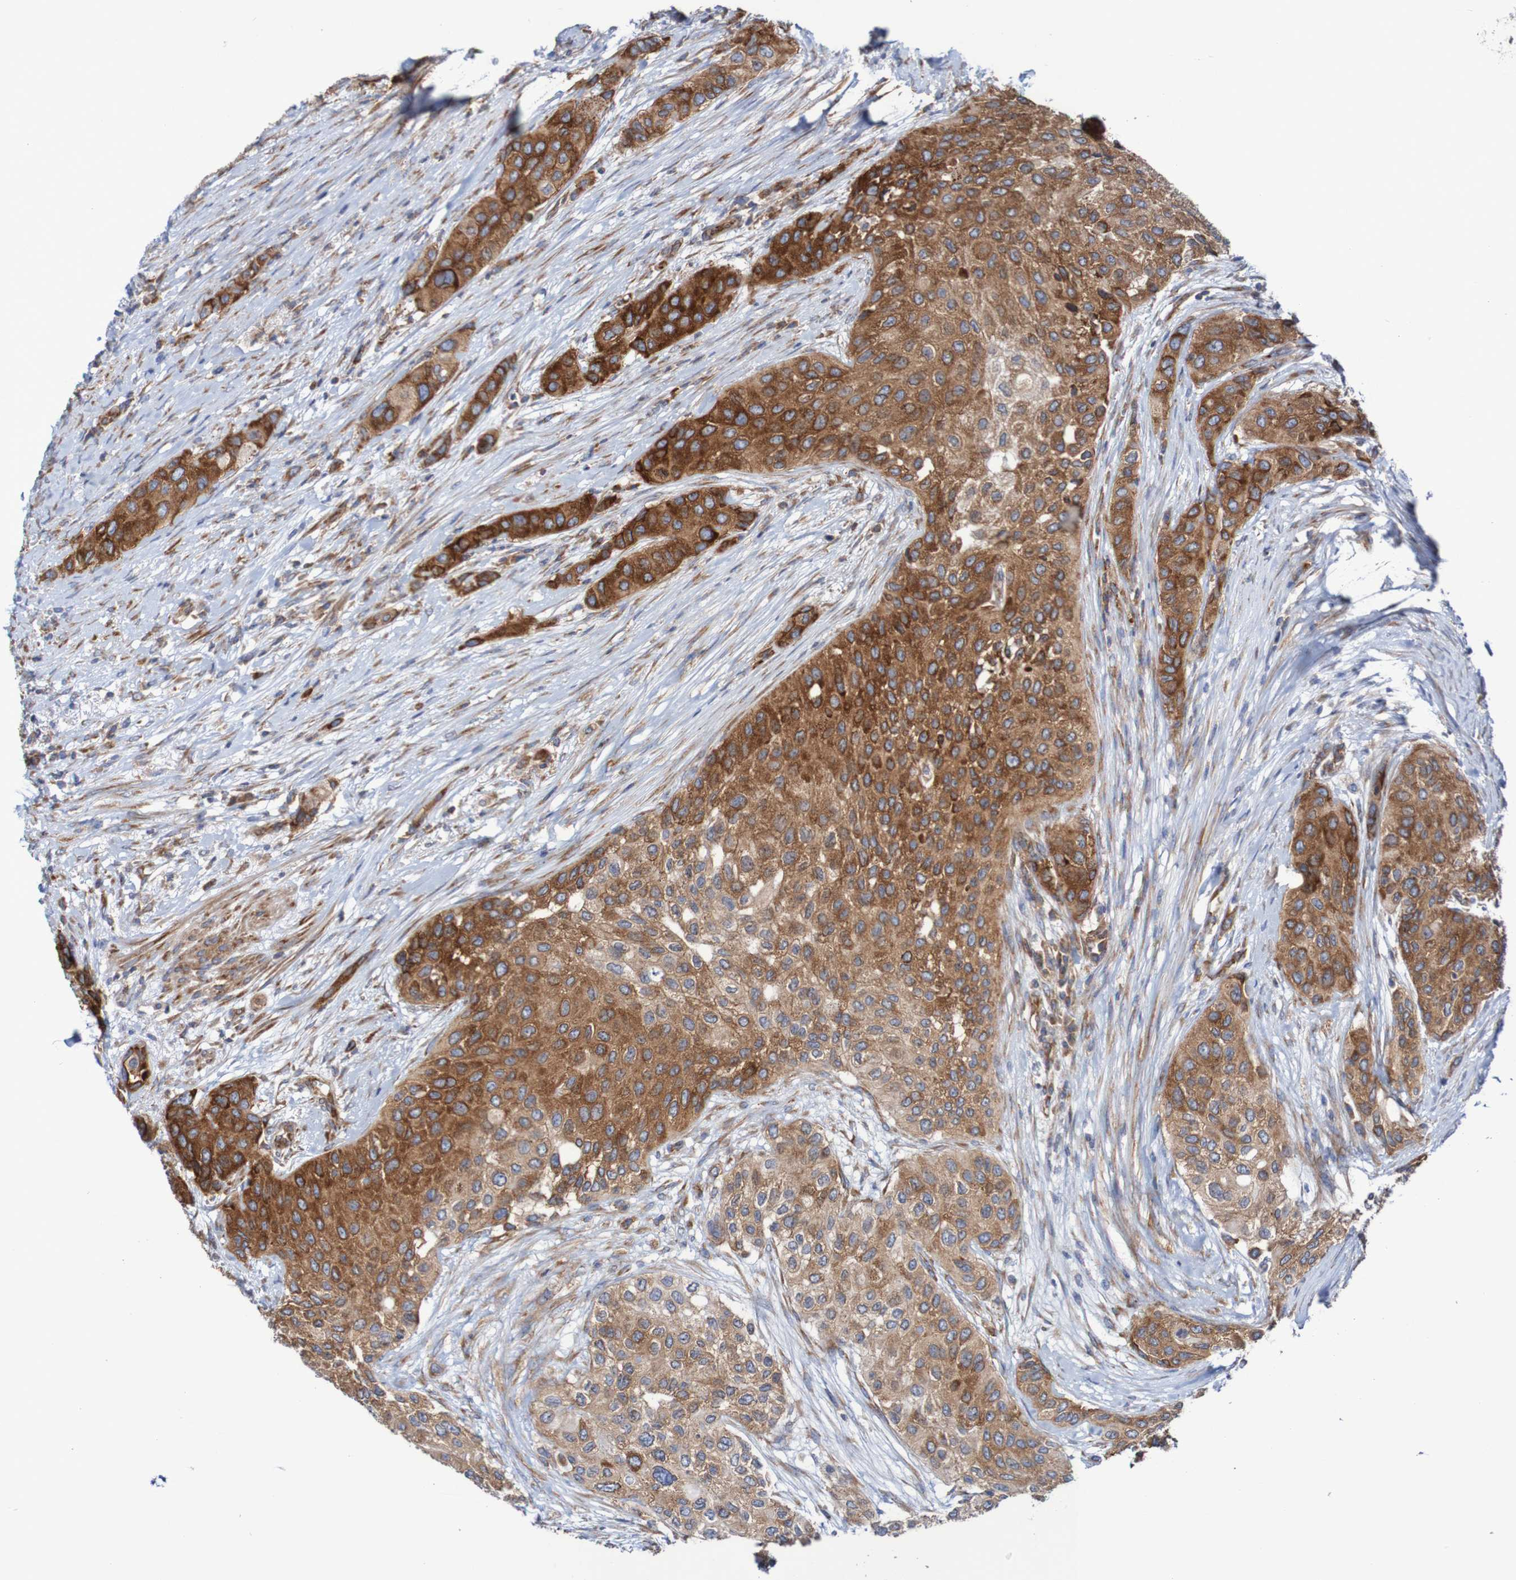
{"staining": {"intensity": "strong", "quantity": ">75%", "location": "cytoplasmic/membranous"}, "tissue": "urothelial cancer", "cell_type": "Tumor cells", "image_type": "cancer", "snomed": [{"axis": "morphology", "description": "Urothelial carcinoma, High grade"}, {"axis": "topography", "description": "Urinary bladder"}], "caption": "This is a histology image of IHC staining of urothelial cancer, which shows strong positivity in the cytoplasmic/membranous of tumor cells.", "gene": "FXR2", "patient": {"sex": "female", "age": 56}}